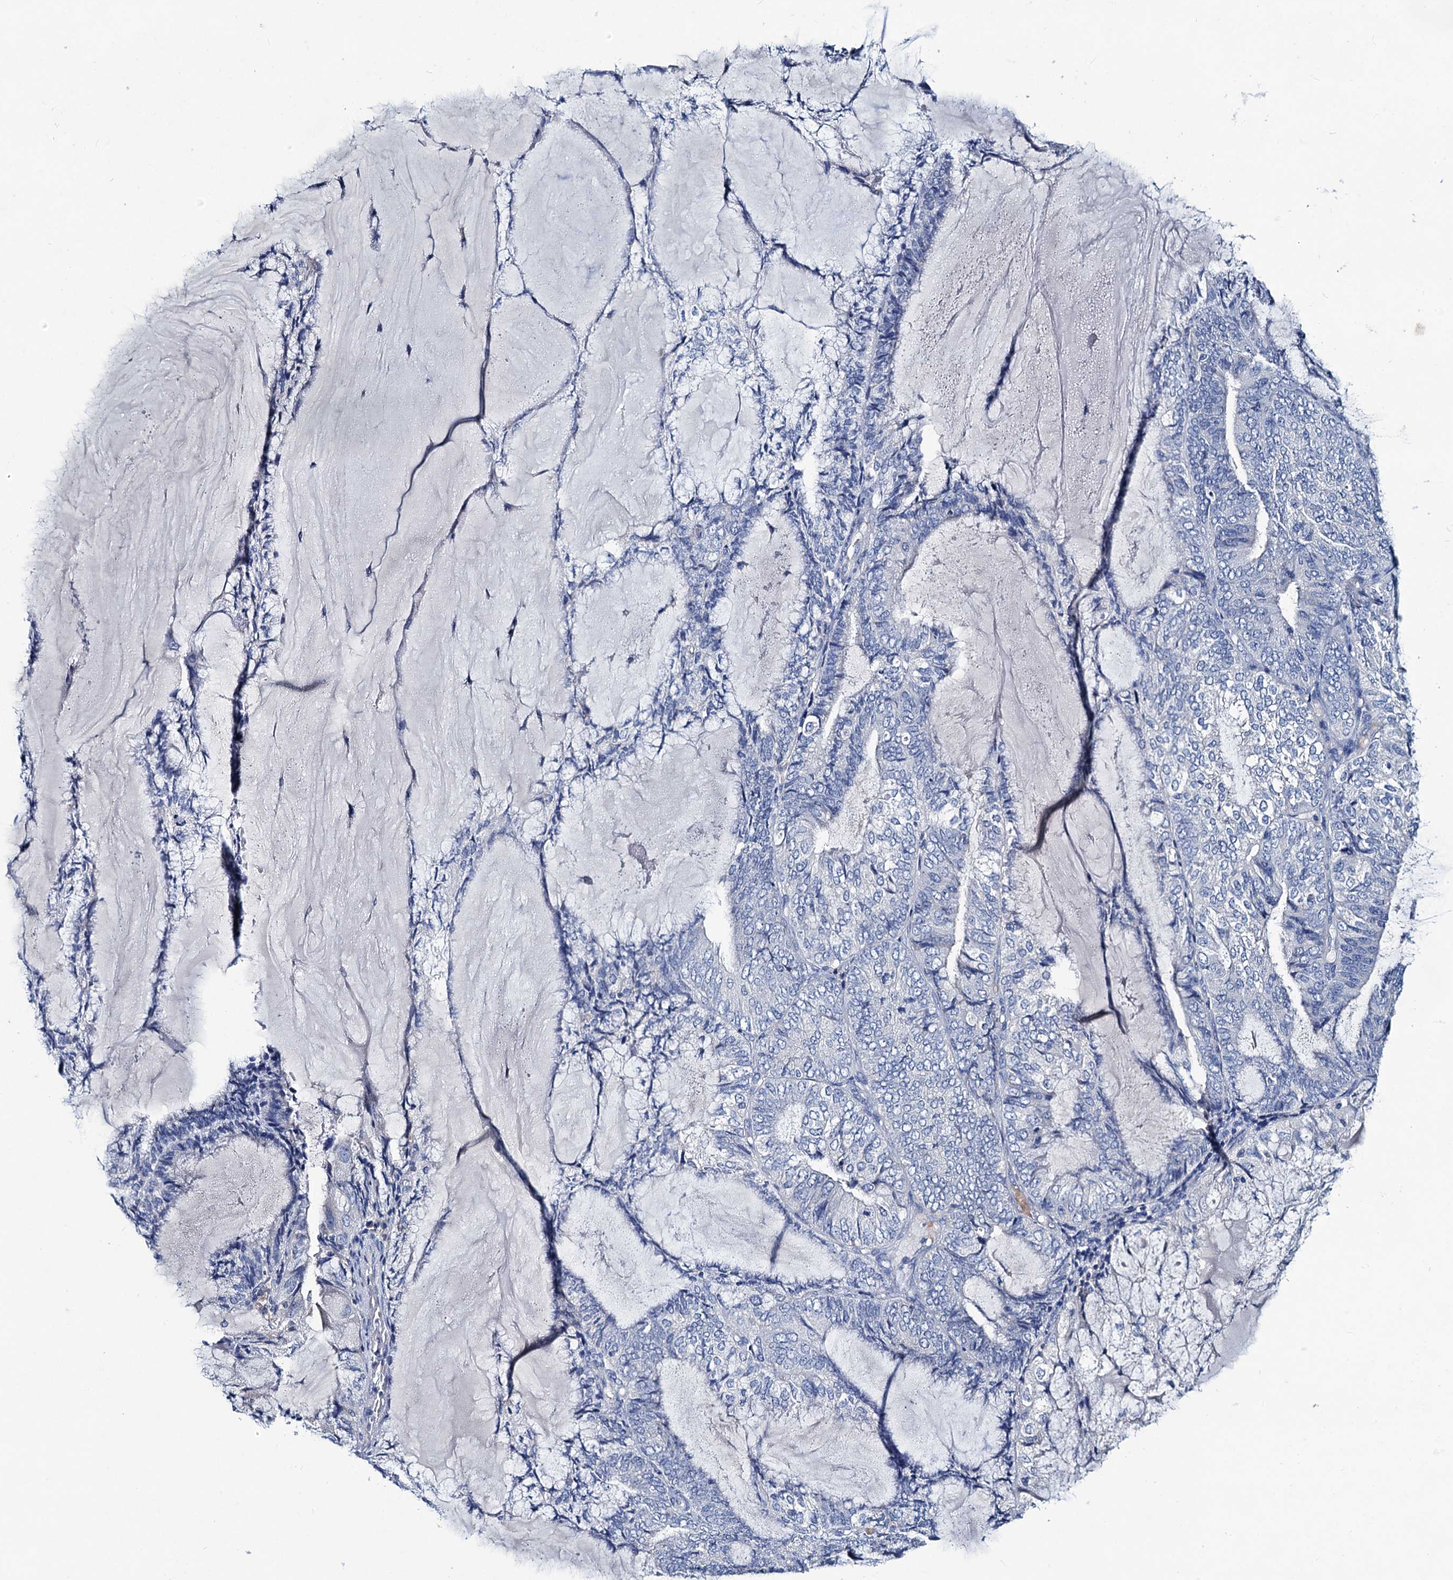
{"staining": {"intensity": "negative", "quantity": "none", "location": "none"}, "tissue": "endometrial cancer", "cell_type": "Tumor cells", "image_type": "cancer", "snomed": [{"axis": "morphology", "description": "Adenocarcinoma, NOS"}, {"axis": "topography", "description": "Endometrium"}], "caption": "IHC of endometrial cancer demonstrates no expression in tumor cells.", "gene": "RTKN2", "patient": {"sex": "female", "age": 81}}